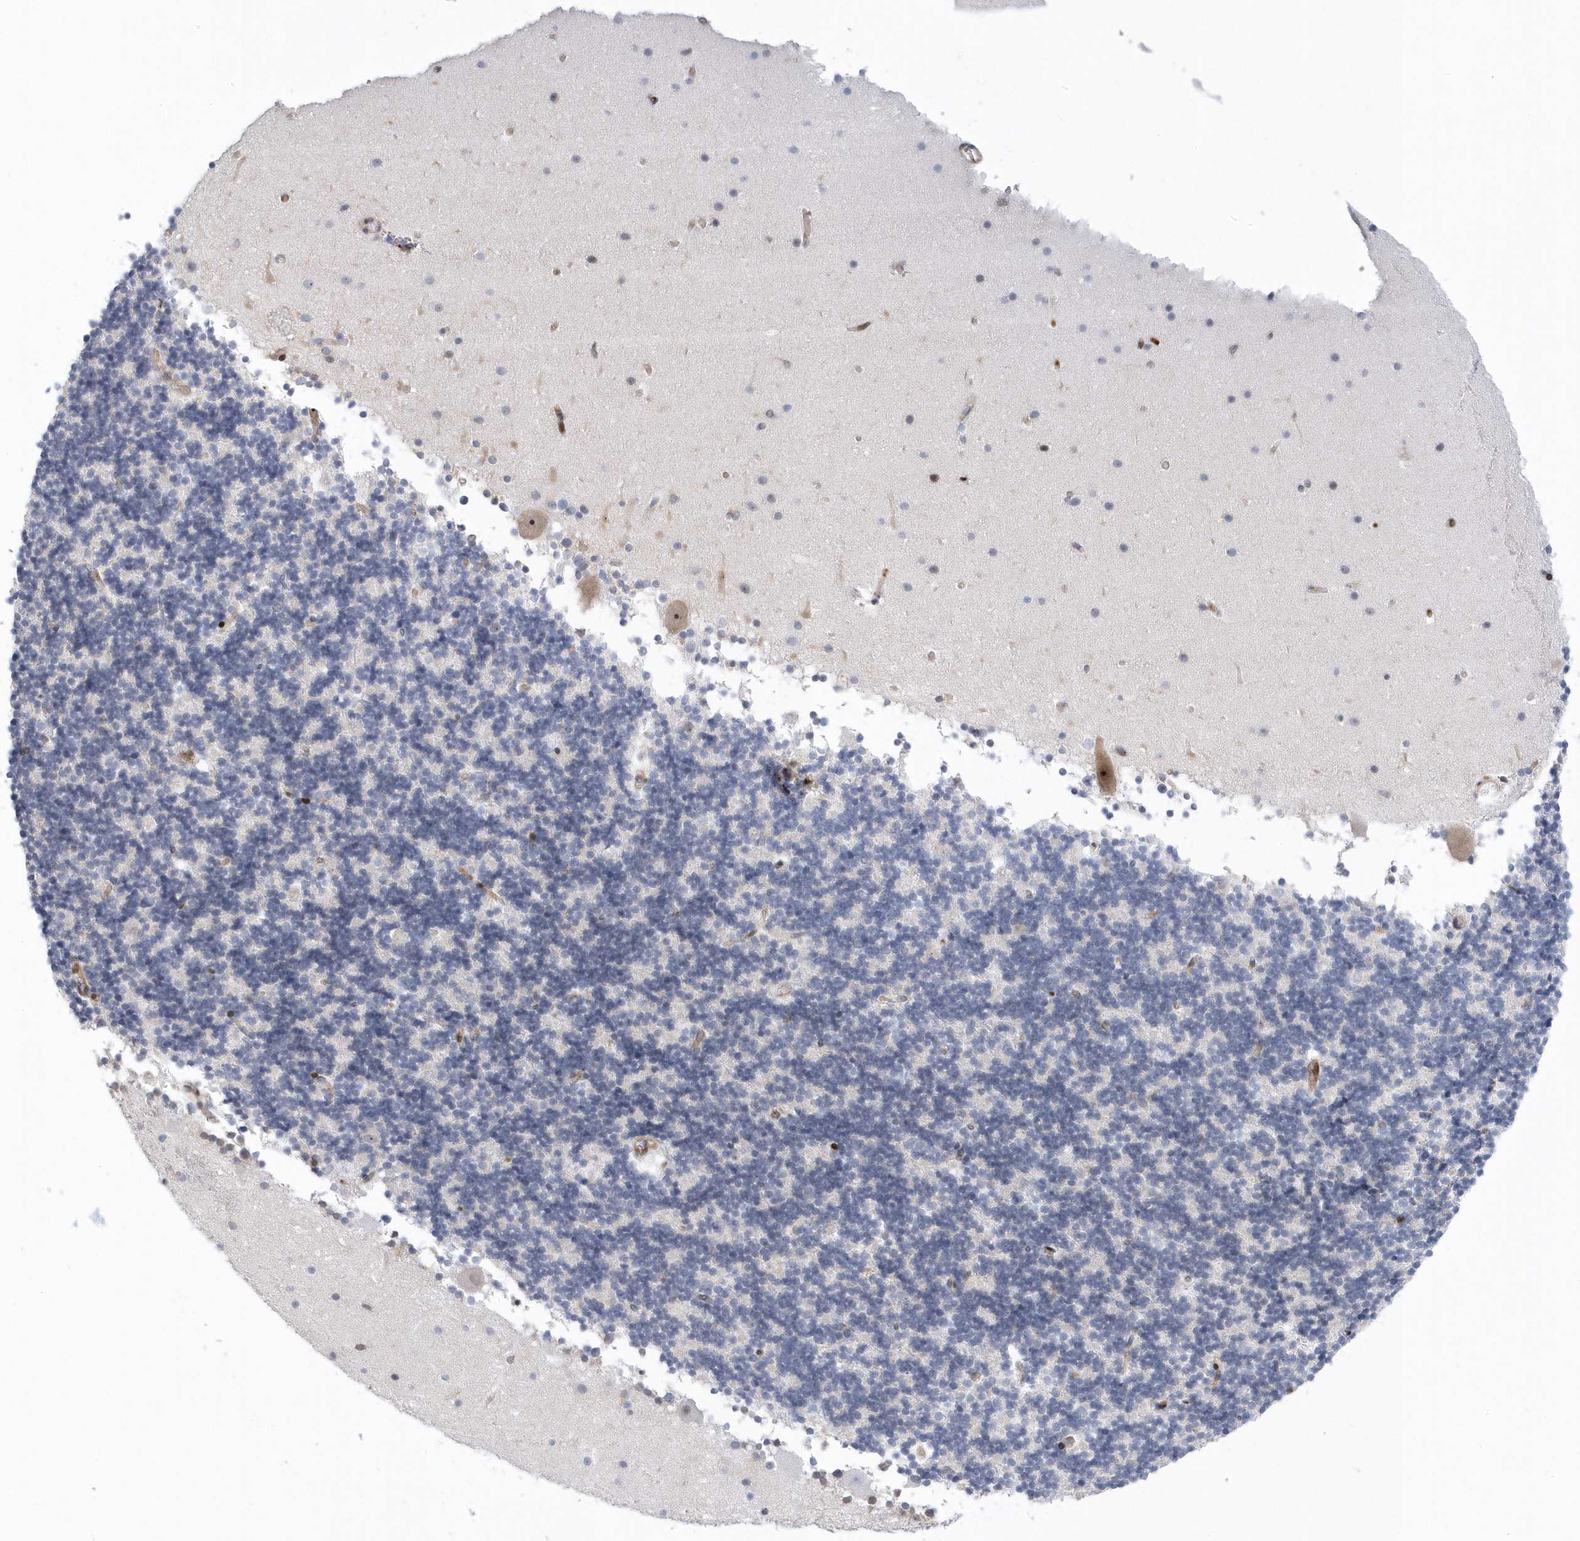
{"staining": {"intensity": "negative", "quantity": "none", "location": "none"}, "tissue": "cerebellum", "cell_type": "Cells in granular layer", "image_type": "normal", "snomed": [{"axis": "morphology", "description": "Normal tissue, NOS"}, {"axis": "topography", "description": "Cerebellum"}], "caption": "Cells in granular layer show no significant protein staining in benign cerebellum.", "gene": "MAP7D3", "patient": {"sex": "male", "age": 57}}